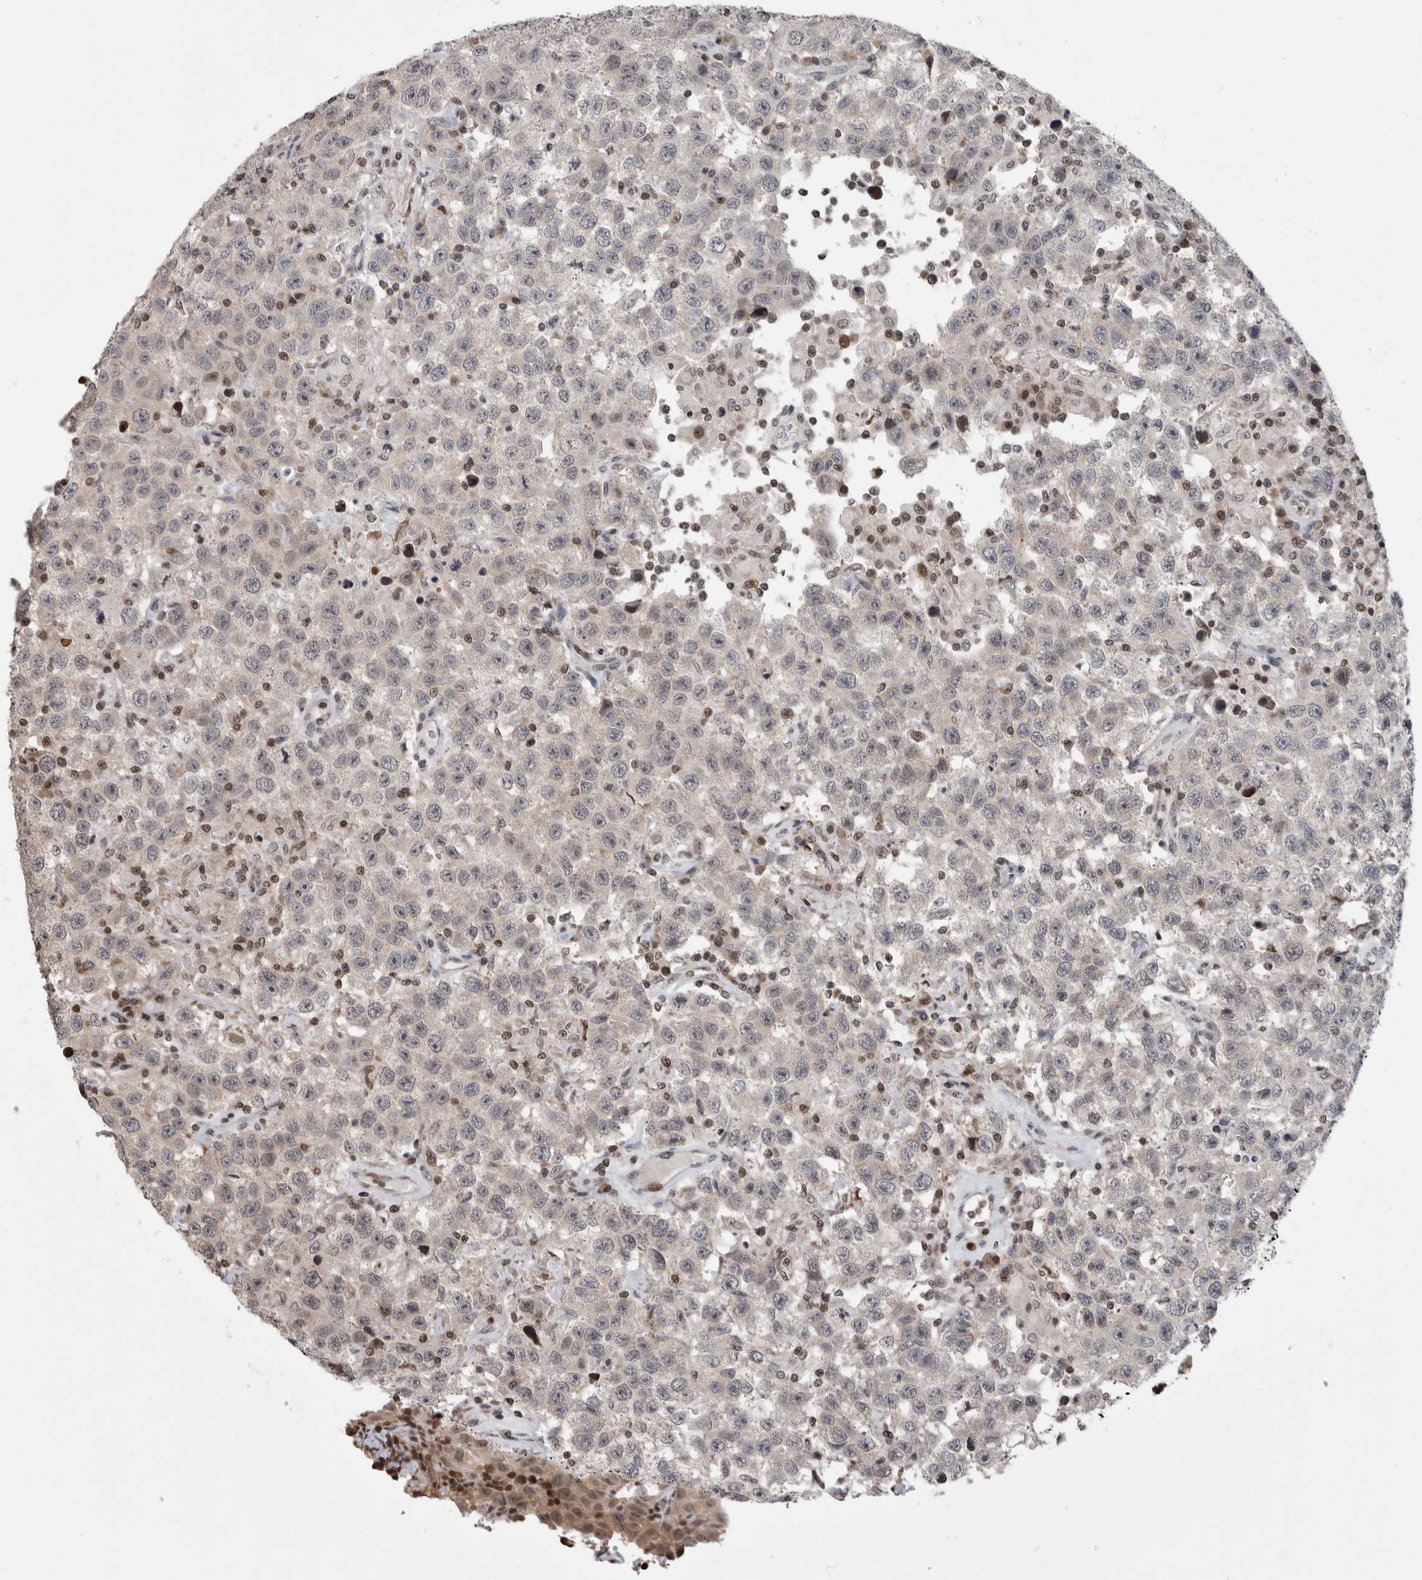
{"staining": {"intensity": "negative", "quantity": "none", "location": "none"}, "tissue": "testis cancer", "cell_type": "Tumor cells", "image_type": "cancer", "snomed": [{"axis": "morphology", "description": "Seminoma, NOS"}, {"axis": "topography", "description": "Testis"}], "caption": "Tumor cells show no significant protein positivity in testis cancer.", "gene": "ZBTB11", "patient": {"sex": "male", "age": 41}}